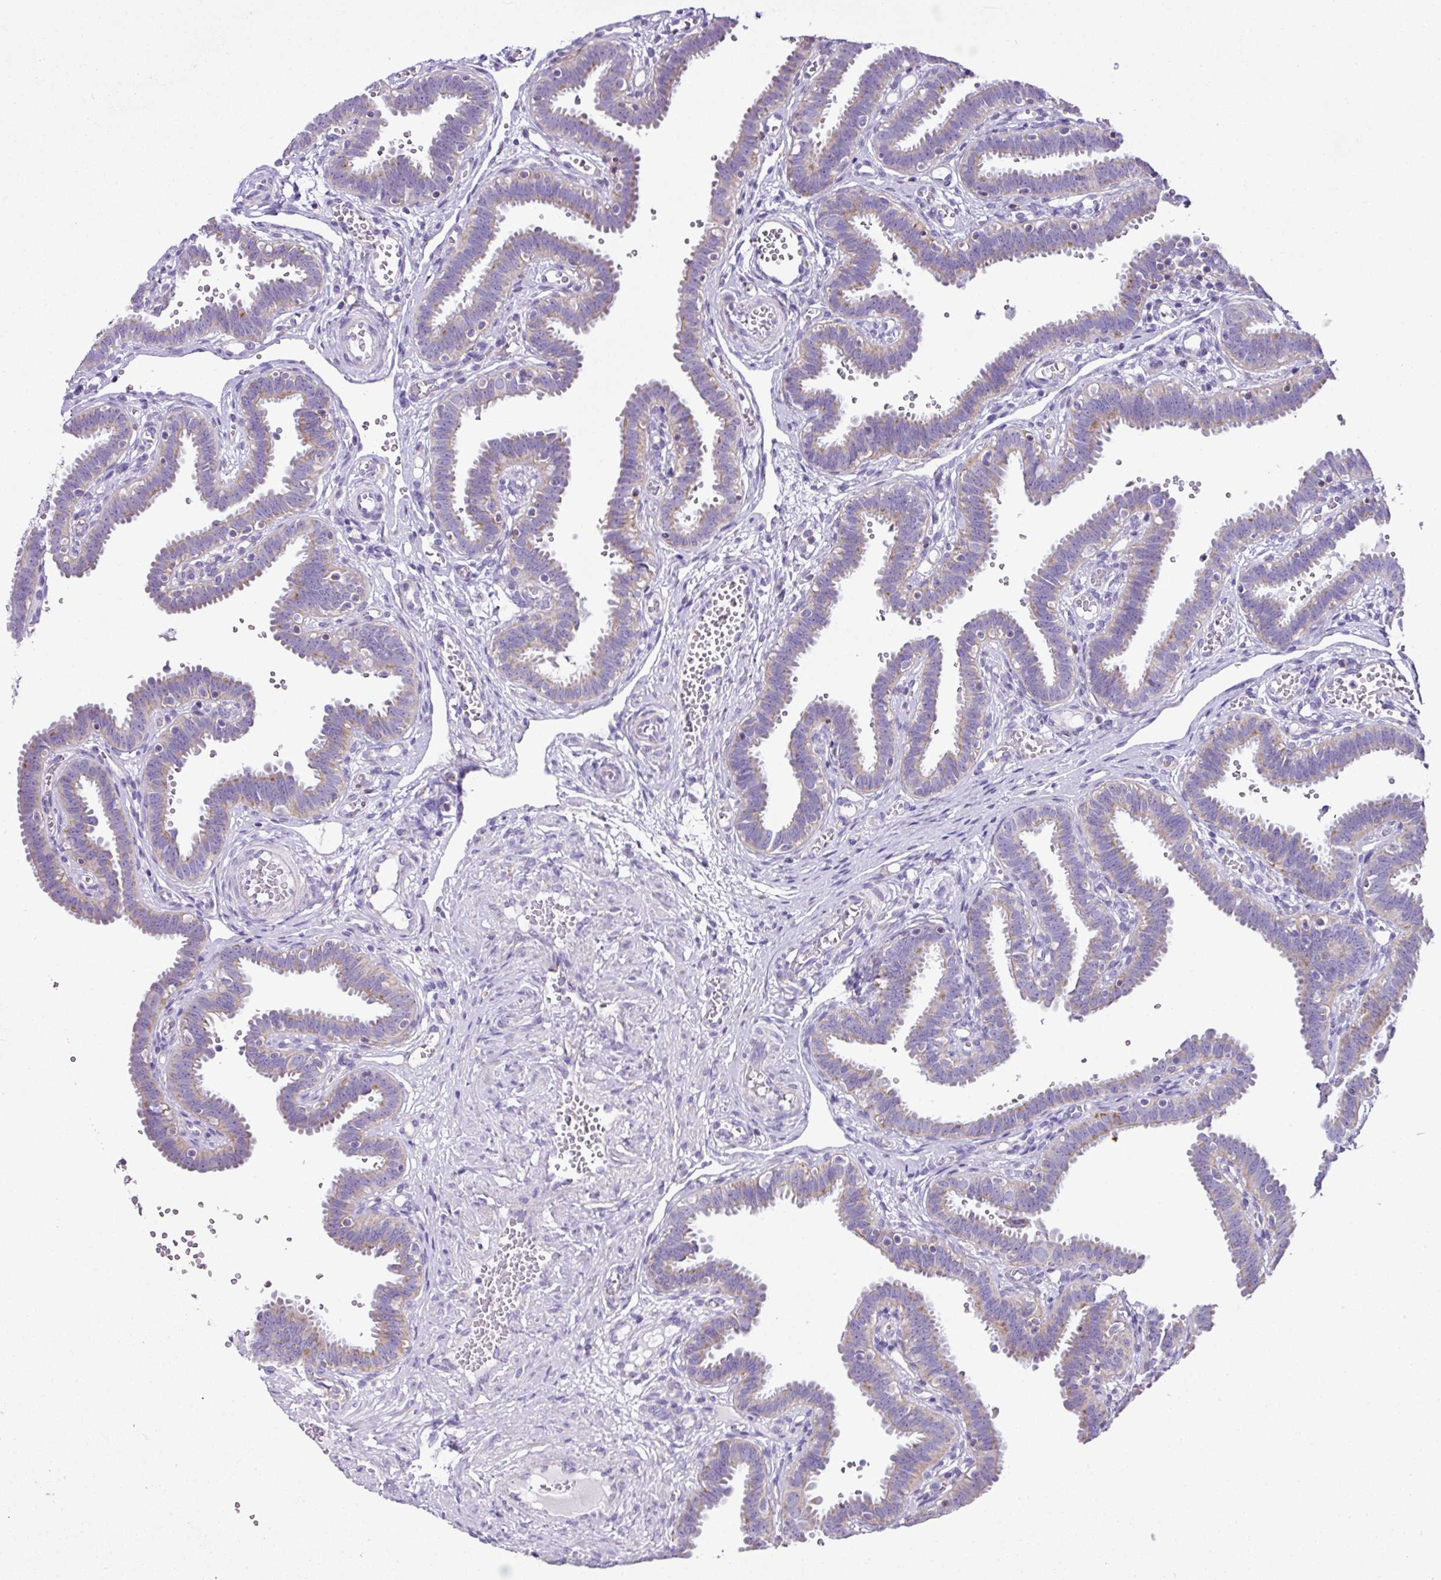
{"staining": {"intensity": "moderate", "quantity": "25%-75%", "location": "cytoplasmic/membranous"}, "tissue": "fallopian tube", "cell_type": "Glandular cells", "image_type": "normal", "snomed": [{"axis": "morphology", "description": "Normal tissue, NOS"}, {"axis": "topography", "description": "Fallopian tube"}], "caption": "Unremarkable fallopian tube demonstrates moderate cytoplasmic/membranous positivity in about 25%-75% of glandular cells, visualized by immunohistochemistry. (DAB (3,3'-diaminobenzidine) IHC, brown staining for protein, blue staining for nuclei).", "gene": "PGAP4", "patient": {"sex": "female", "age": 37}}